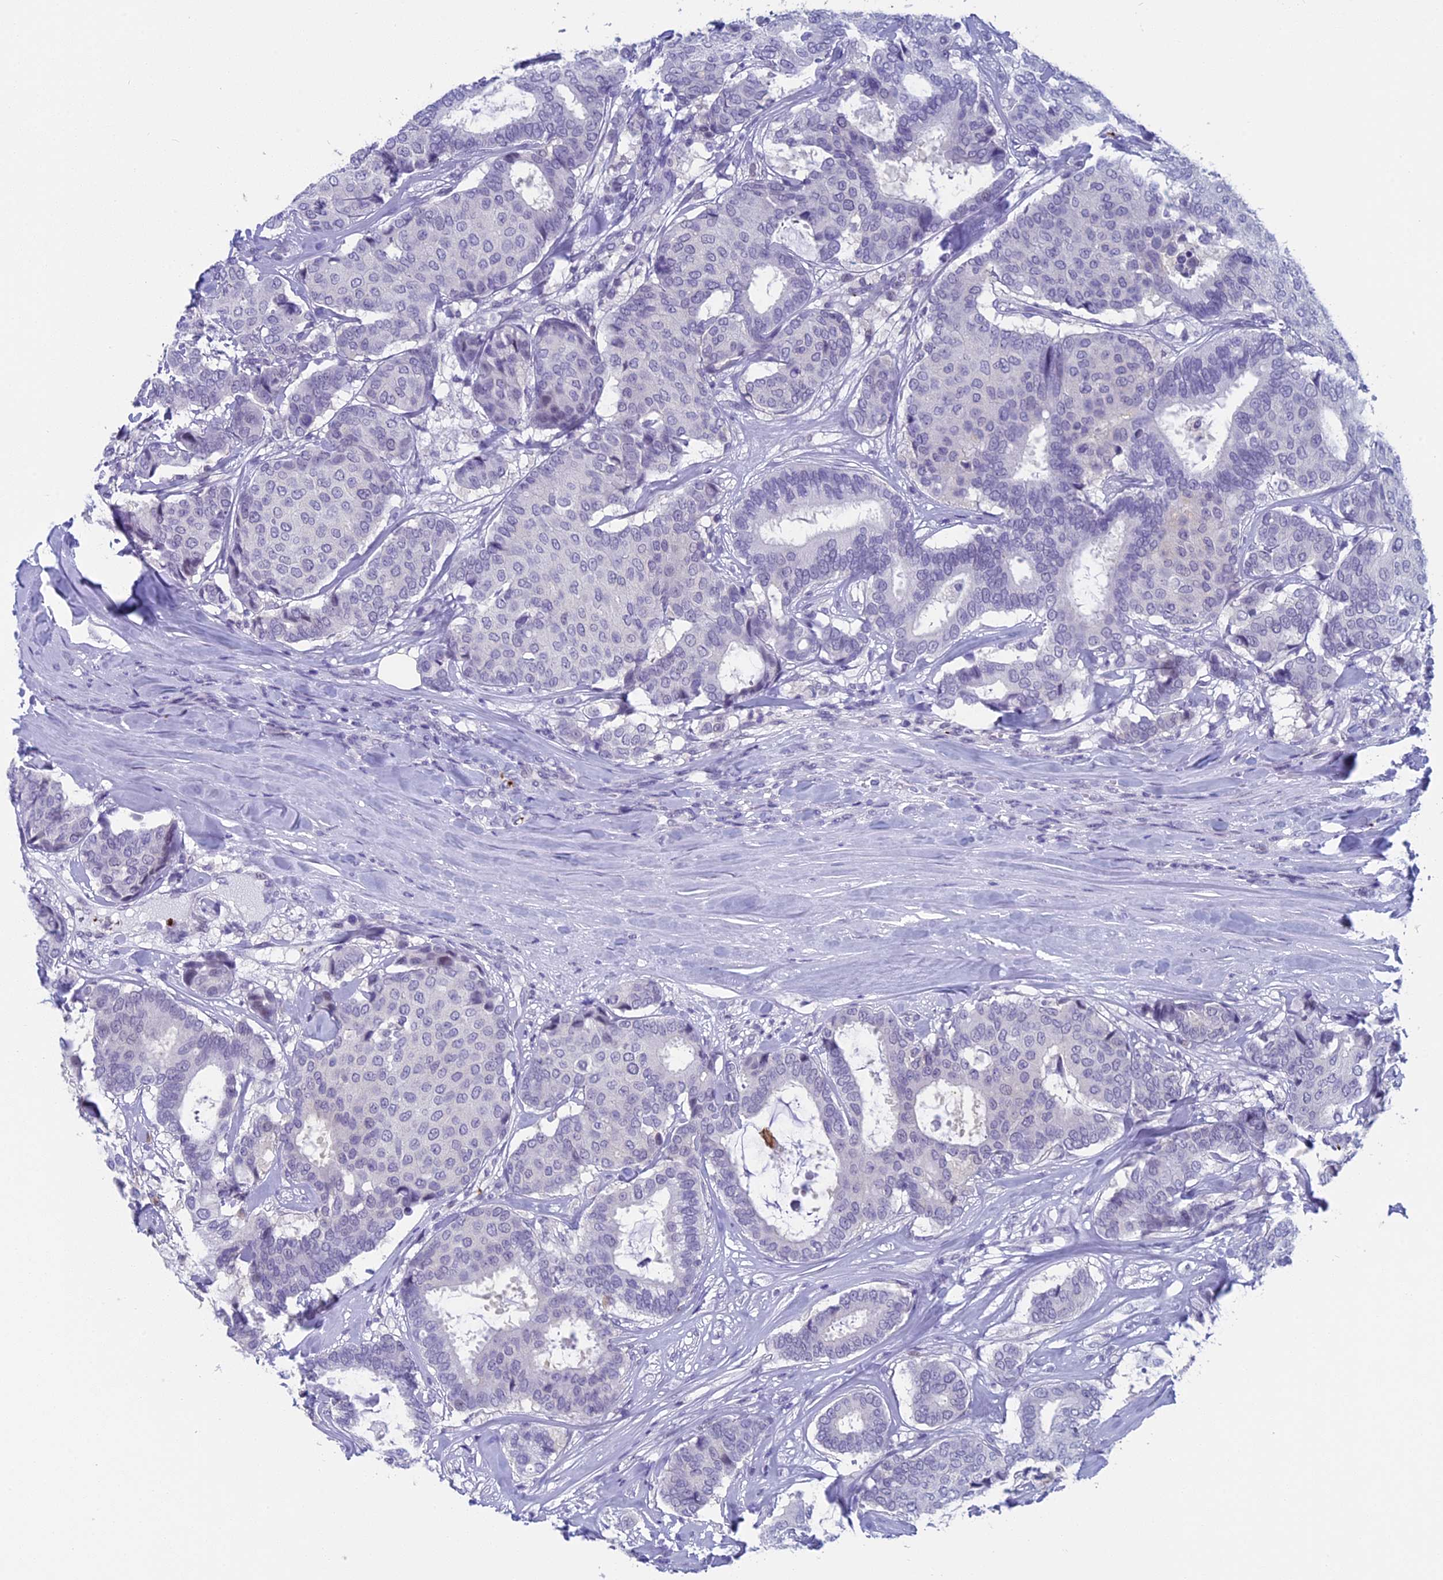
{"staining": {"intensity": "negative", "quantity": "none", "location": "none"}, "tissue": "breast cancer", "cell_type": "Tumor cells", "image_type": "cancer", "snomed": [{"axis": "morphology", "description": "Duct carcinoma"}, {"axis": "topography", "description": "Breast"}], "caption": "The histopathology image shows no significant positivity in tumor cells of breast cancer (intraductal carcinoma).", "gene": "AIFM2", "patient": {"sex": "female", "age": 75}}